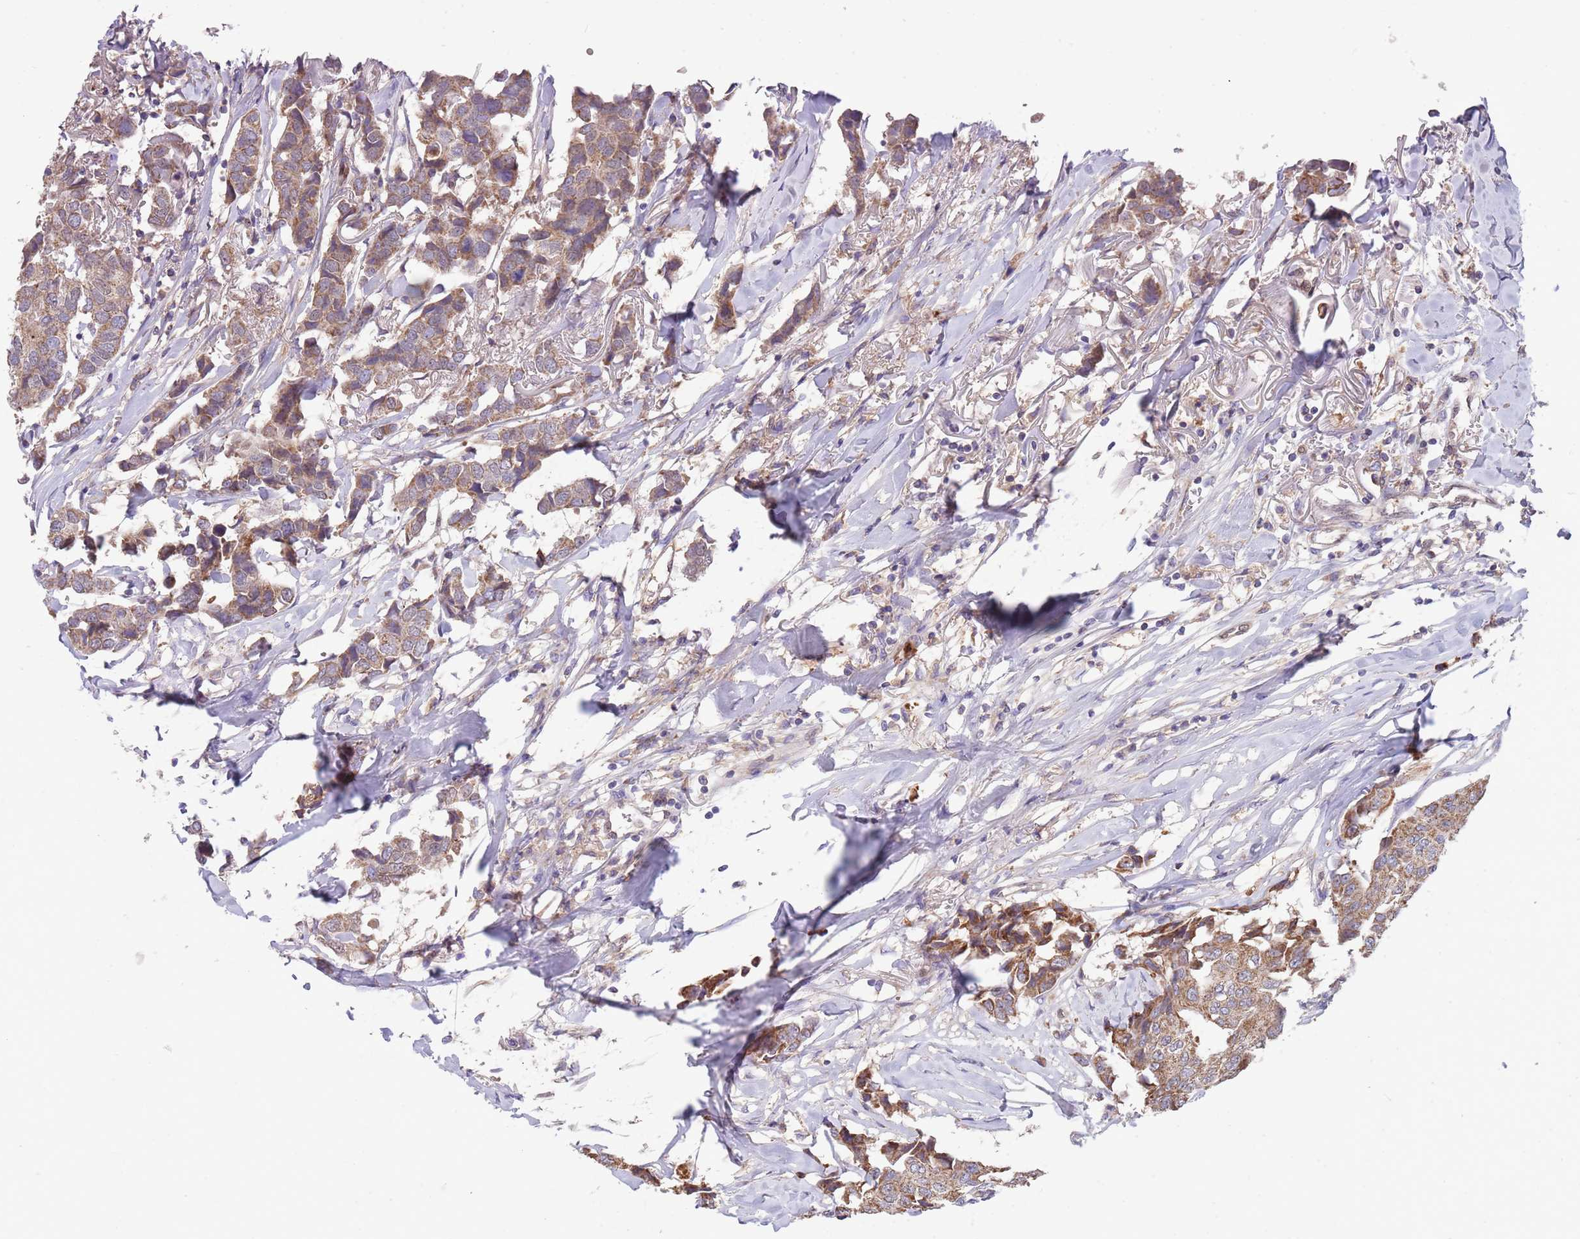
{"staining": {"intensity": "moderate", "quantity": ">75%", "location": "cytoplasmic/membranous"}, "tissue": "breast cancer", "cell_type": "Tumor cells", "image_type": "cancer", "snomed": [{"axis": "morphology", "description": "Duct carcinoma"}, {"axis": "topography", "description": "Breast"}], "caption": "Immunohistochemistry (IHC) of human breast cancer reveals medium levels of moderate cytoplasmic/membranous expression in about >75% of tumor cells. Using DAB (brown) and hematoxylin (blue) stains, captured at high magnification using brightfield microscopy.", "gene": "DDT", "patient": {"sex": "female", "age": 80}}